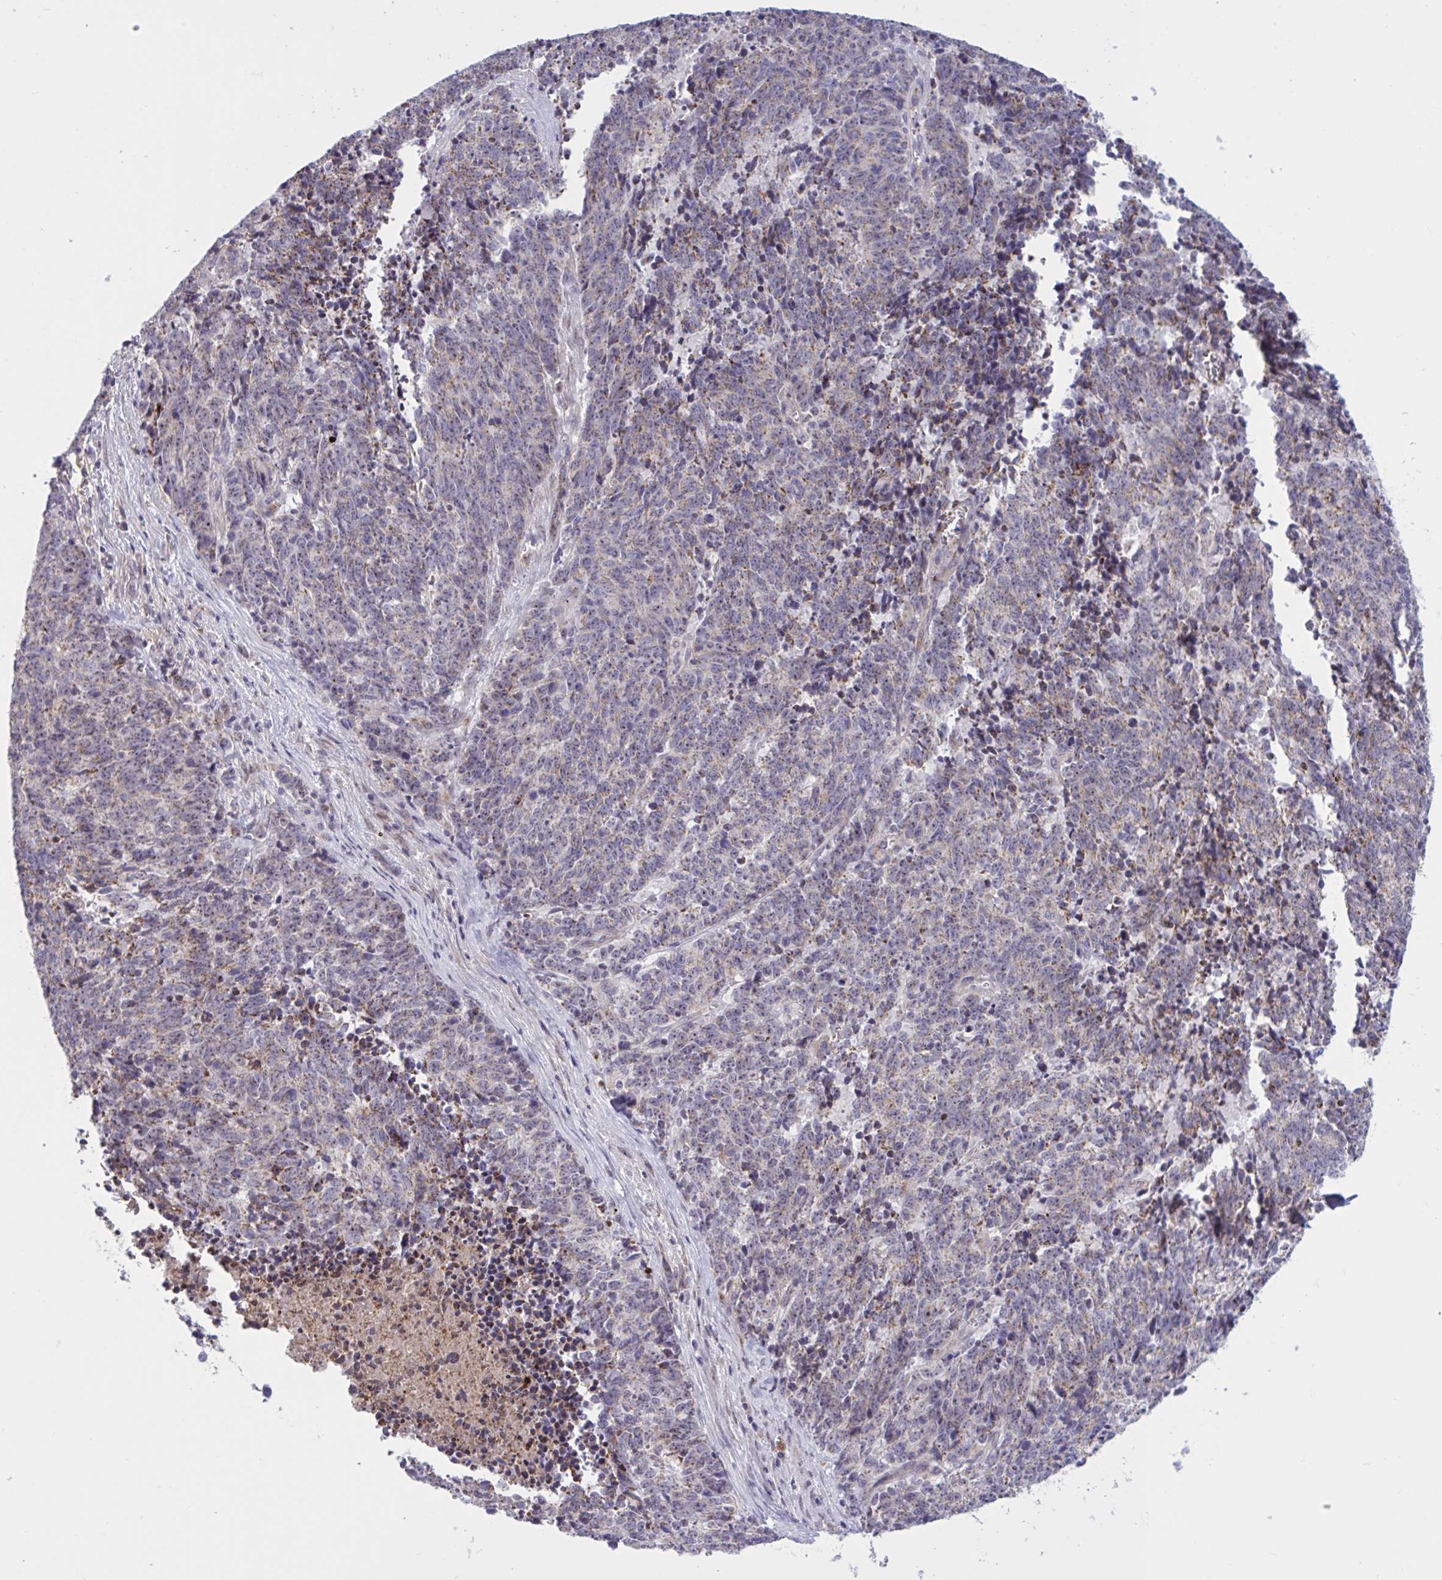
{"staining": {"intensity": "moderate", "quantity": "25%-75%", "location": "cytoplasmic/membranous"}, "tissue": "cervical cancer", "cell_type": "Tumor cells", "image_type": "cancer", "snomed": [{"axis": "morphology", "description": "Squamous cell carcinoma, NOS"}, {"axis": "topography", "description": "Cervix"}], "caption": "Moderate cytoplasmic/membranous protein expression is present in about 25%-75% of tumor cells in squamous cell carcinoma (cervical).", "gene": "CD101", "patient": {"sex": "female", "age": 29}}